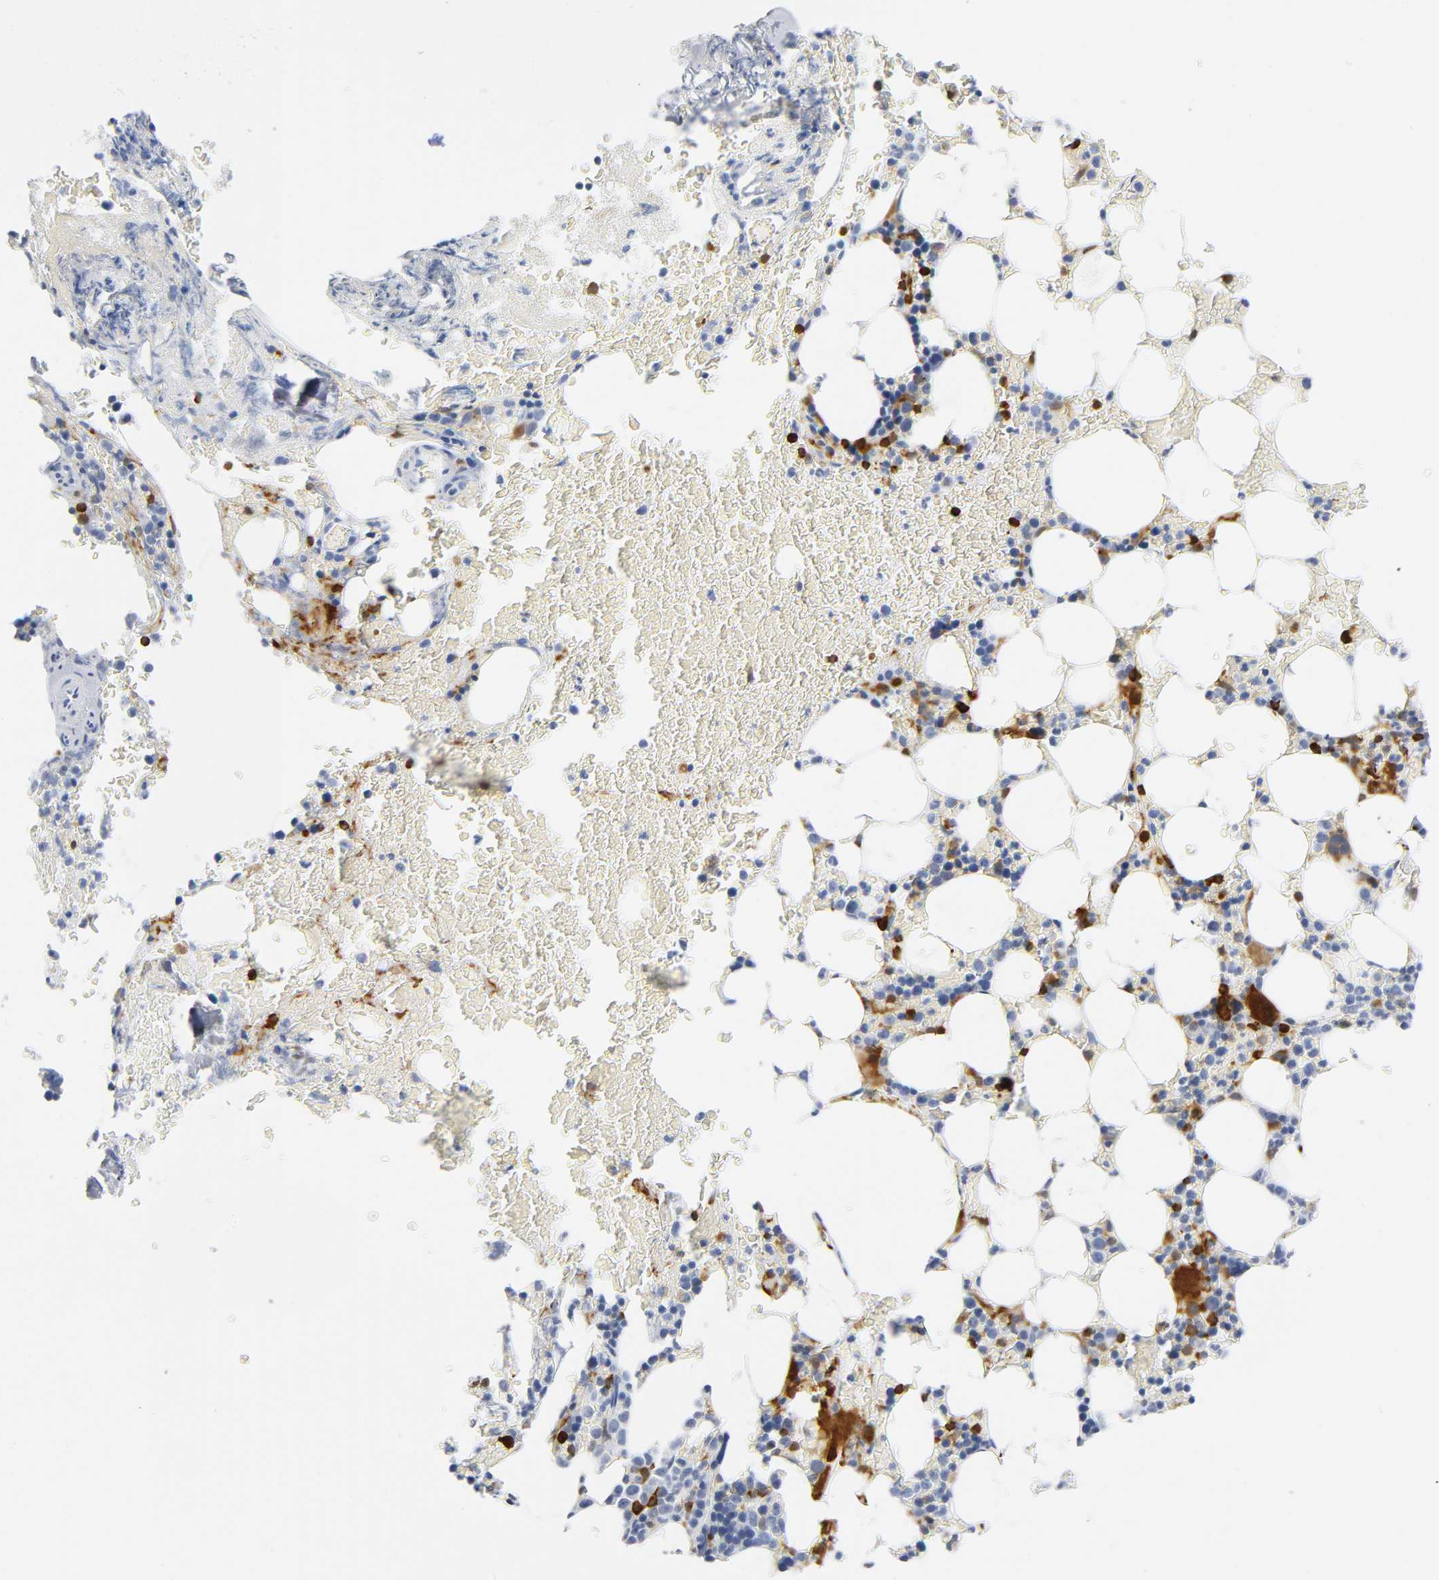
{"staining": {"intensity": "strong", "quantity": "<25%", "location": "cytoplasmic/membranous,nuclear"}, "tissue": "bone marrow", "cell_type": "Hematopoietic cells", "image_type": "normal", "snomed": [{"axis": "morphology", "description": "Normal tissue, NOS"}, {"axis": "topography", "description": "Bone marrow"}], "caption": "IHC (DAB) staining of normal bone marrow shows strong cytoplasmic/membranous,nuclear protein staining in about <25% of hematopoietic cells. (Brightfield microscopy of DAB IHC at high magnification).", "gene": "DOK2", "patient": {"sex": "female", "age": 73}}